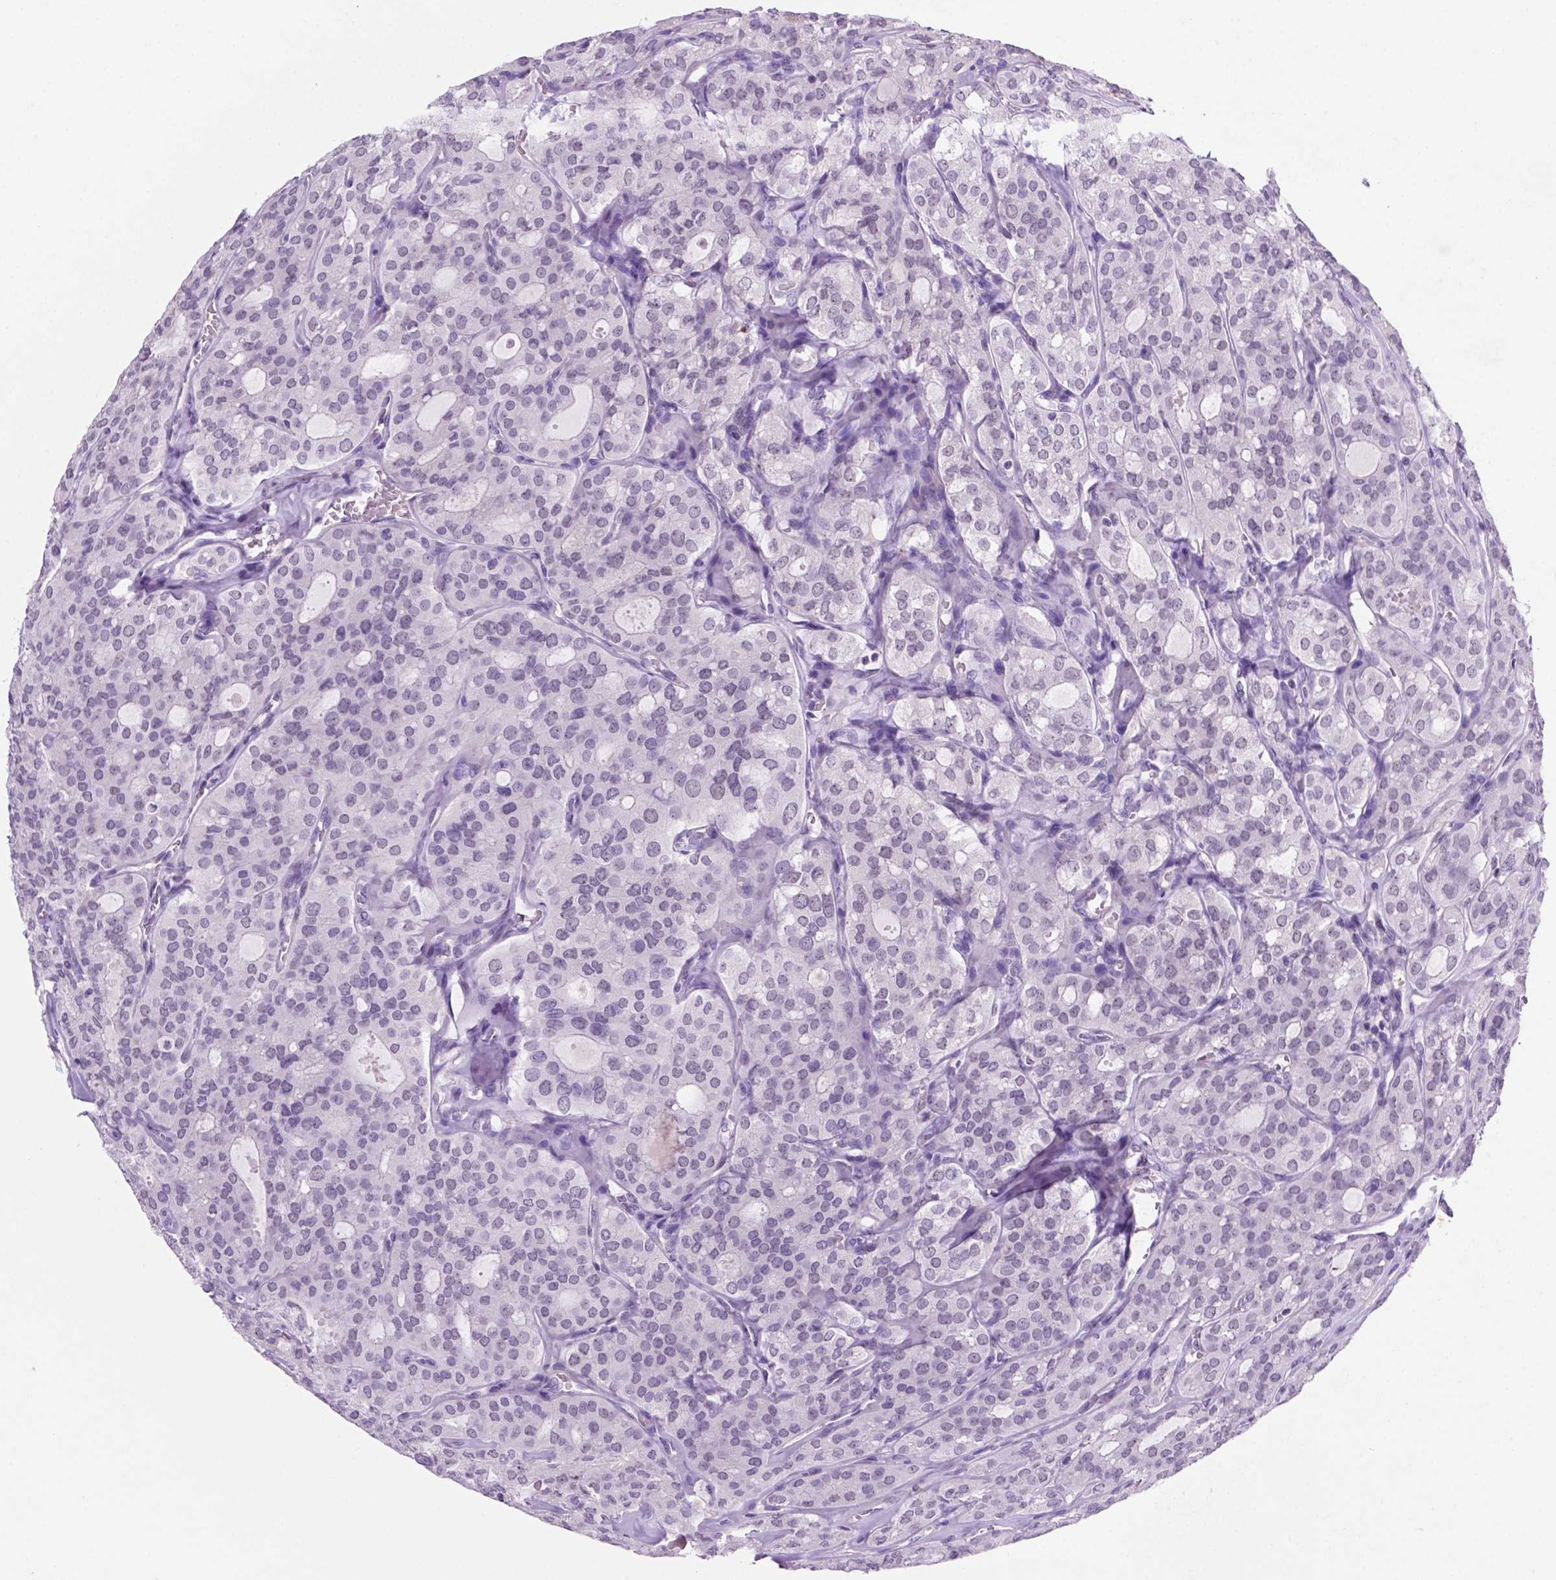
{"staining": {"intensity": "negative", "quantity": "none", "location": "none"}, "tissue": "thyroid cancer", "cell_type": "Tumor cells", "image_type": "cancer", "snomed": [{"axis": "morphology", "description": "Follicular adenoma carcinoma, NOS"}, {"axis": "topography", "description": "Thyroid gland"}], "caption": "An image of human follicular adenoma carcinoma (thyroid) is negative for staining in tumor cells.", "gene": "C18orf21", "patient": {"sex": "male", "age": 75}}